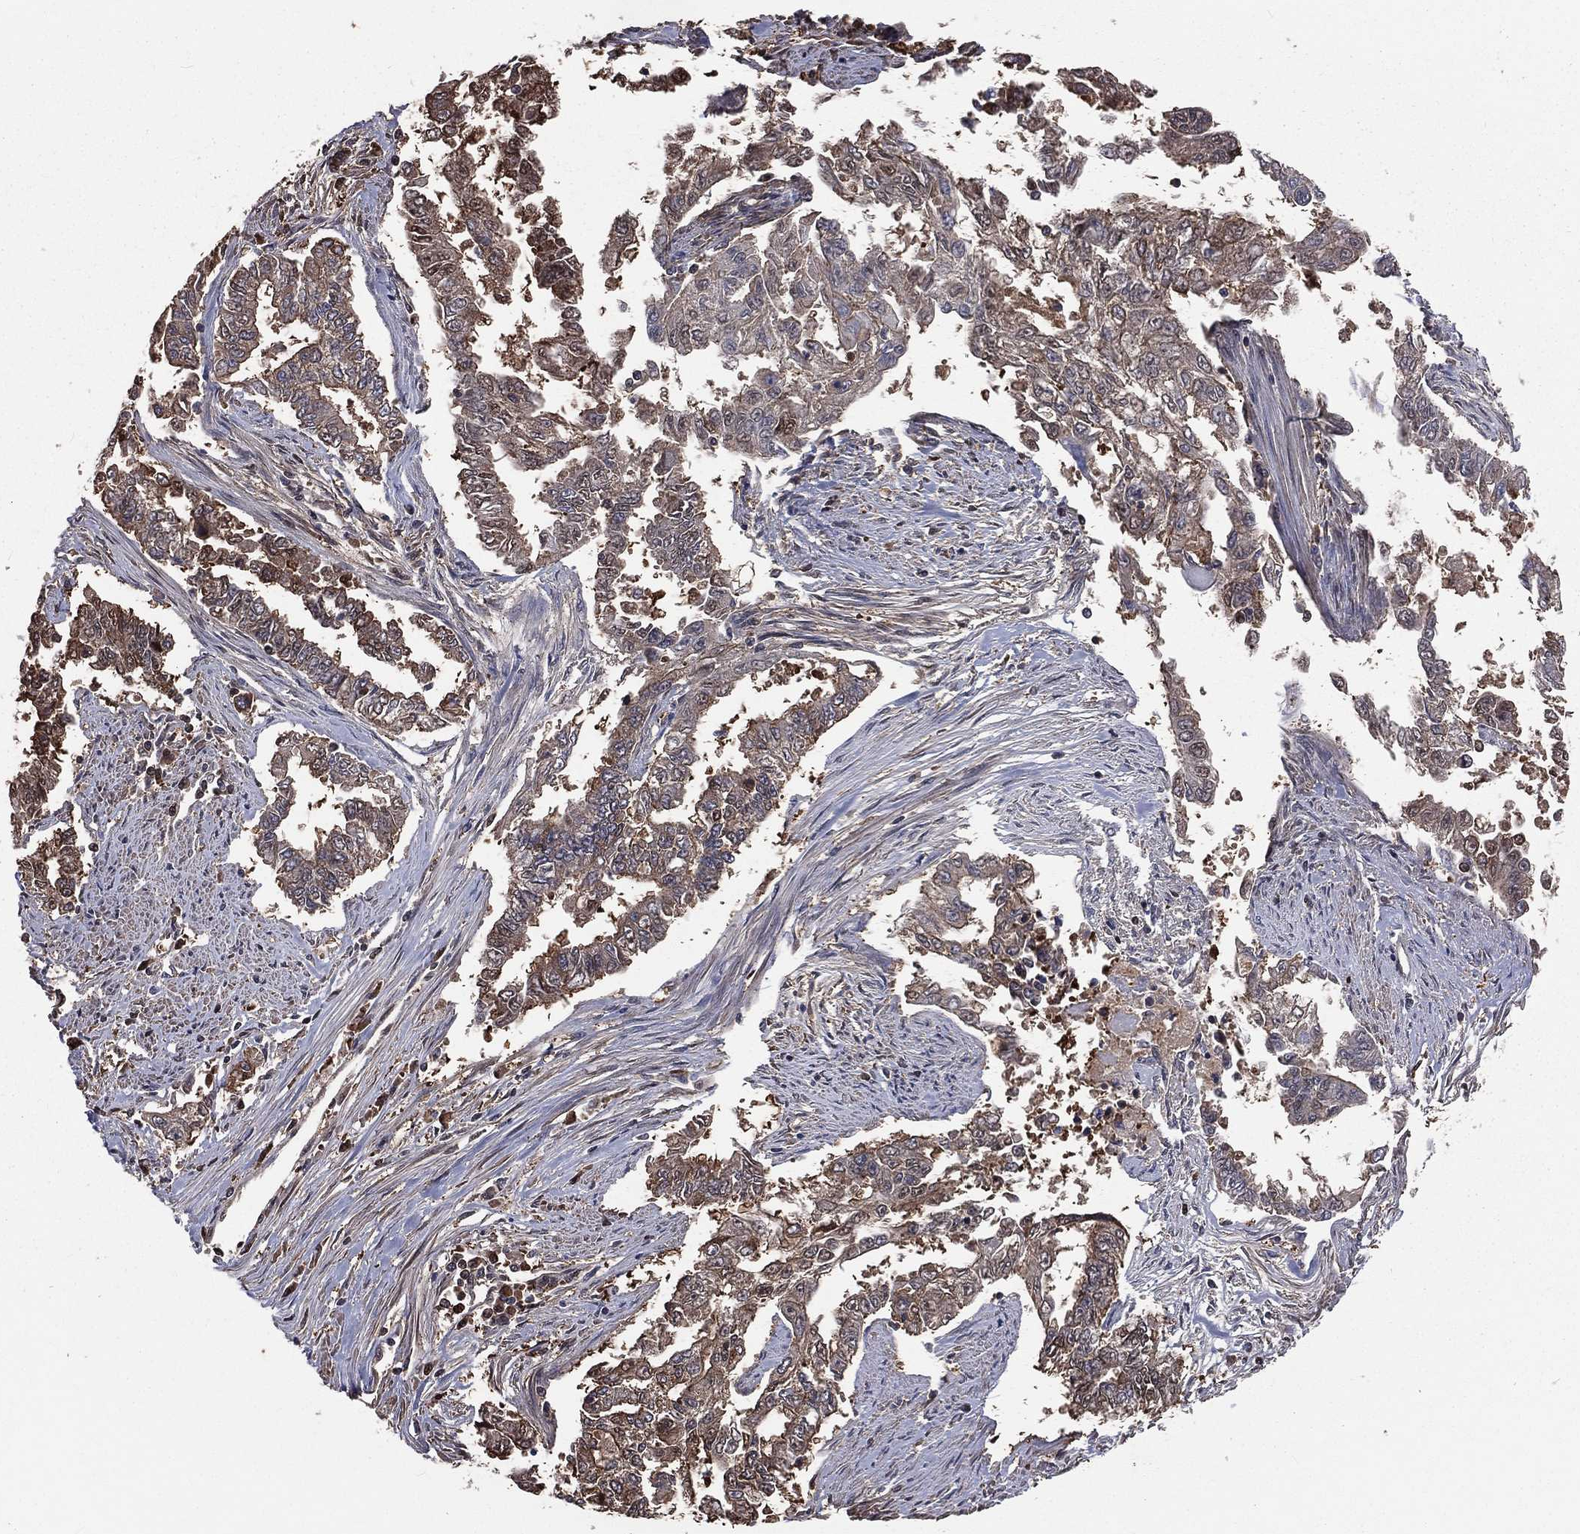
{"staining": {"intensity": "weak", "quantity": ">75%", "location": "cytoplasmic/membranous"}, "tissue": "endometrial cancer", "cell_type": "Tumor cells", "image_type": "cancer", "snomed": [{"axis": "morphology", "description": "Adenocarcinoma, NOS"}, {"axis": "topography", "description": "Uterus"}], "caption": "Endometrial adenocarcinoma was stained to show a protein in brown. There is low levels of weak cytoplasmic/membranous positivity in about >75% of tumor cells. The protein is shown in brown color, while the nuclei are stained blue.", "gene": "TBC1D2", "patient": {"sex": "female", "age": 59}}